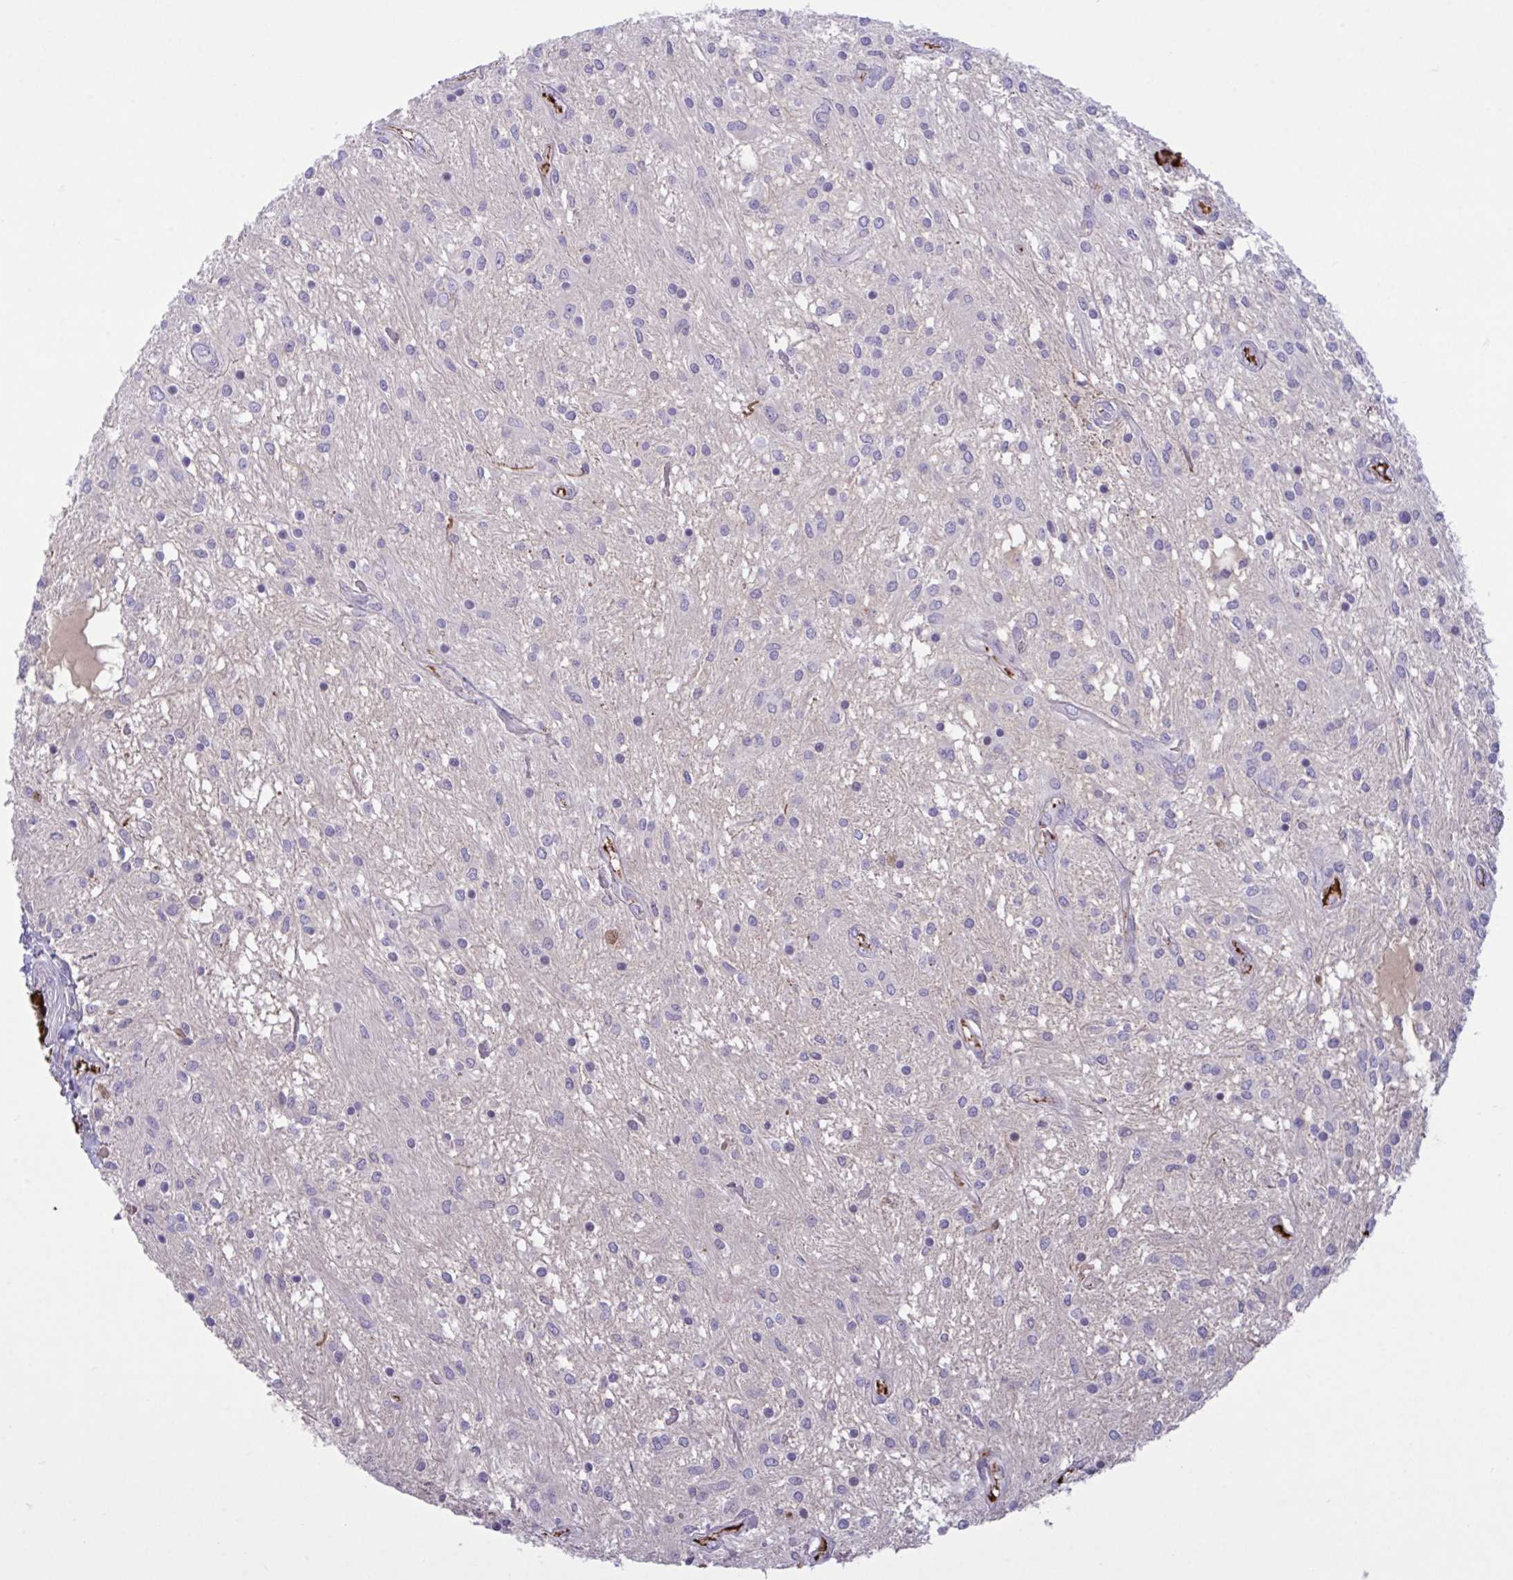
{"staining": {"intensity": "negative", "quantity": "none", "location": "none"}, "tissue": "glioma", "cell_type": "Tumor cells", "image_type": "cancer", "snomed": [{"axis": "morphology", "description": "Glioma, malignant, Low grade"}, {"axis": "topography", "description": "Cerebellum"}], "caption": "IHC photomicrograph of glioma stained for a protein (brown), which displays no staining in tumor cells. Nuclei are stained in blue.", "gene": "IL1R1", "patient": {"sex": "female", "age": 14}}